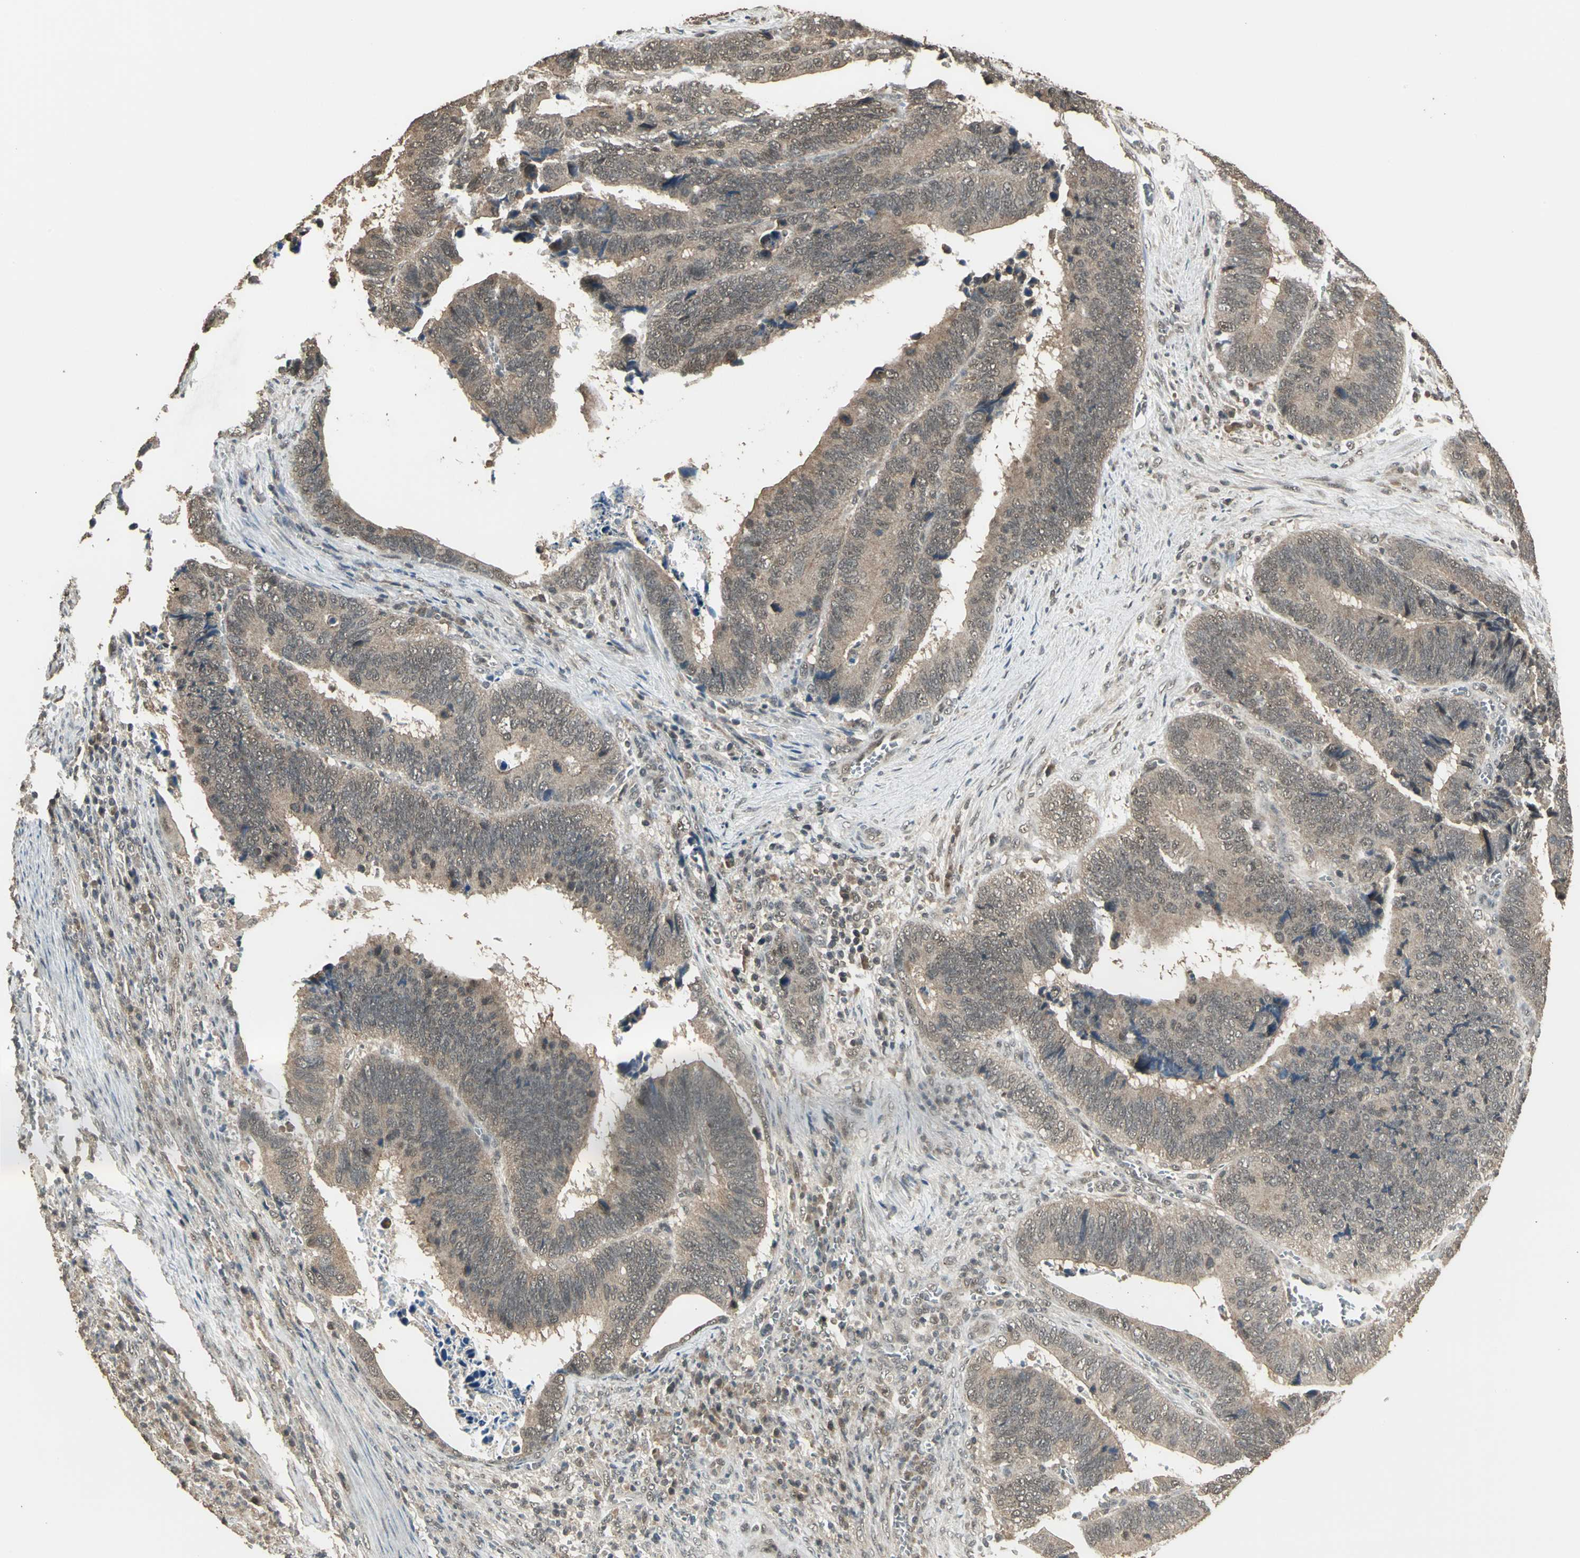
{"staining": {"intensity": "moderate", "quantity": ">75%", "location": "cytoplasmic/membranous"}, "tissue": "colorectal cancer", "cell_type": "Tumor cells", "image_type": "cancer", "snomed": [{"axis": "morphology", "description": "Adenocarcinoma, NOS"}, {"axis": "topography", "description": "Colon"}], "caption": "Tumor cells demonstrate medium levels of moderate cytoplasmic/membranous positivity in approximately >75% of cells in human colorectal adenocarcinoma.", "gene": "UCHL5", "patient": {"sex": "male", "age": 54}}